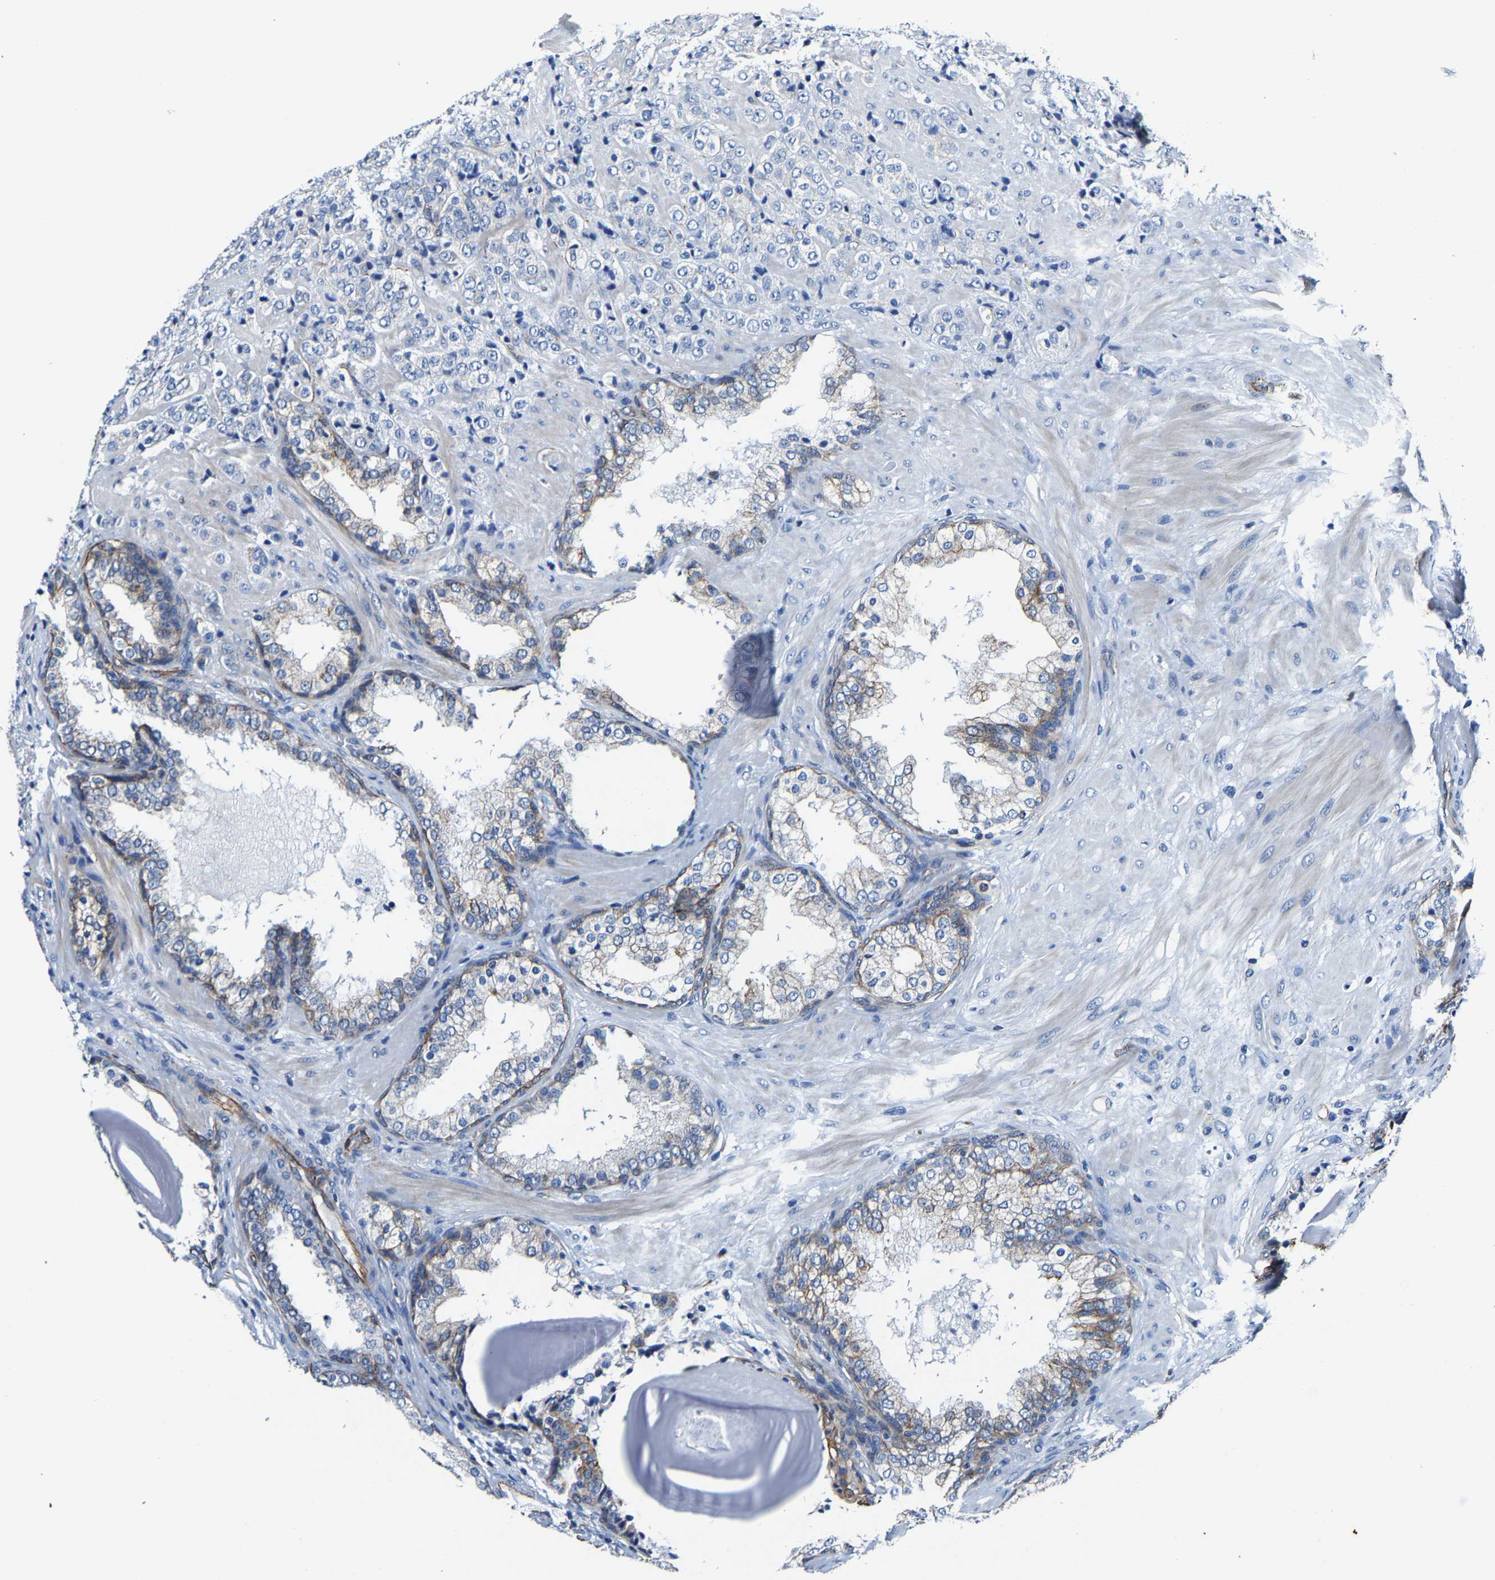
{"staining": {"intensity": "negative", "quantity": "none", "location": "none"}, "tissue": "prostate cancer", "cell_type": "Tumor cells", "image_type": "cancer", "snomed": [{"axis": "morphology", "description": "Adenocarcinoma, Medium grade"}, {"axis": "topography", "description": "Prostate"}], "caption": "The image reveals no staining of tumor cells in medium-grade adenocarcinoma (prostate).", "gene": "MMEL1", "patient": {"sex": "male", "age": 70}}